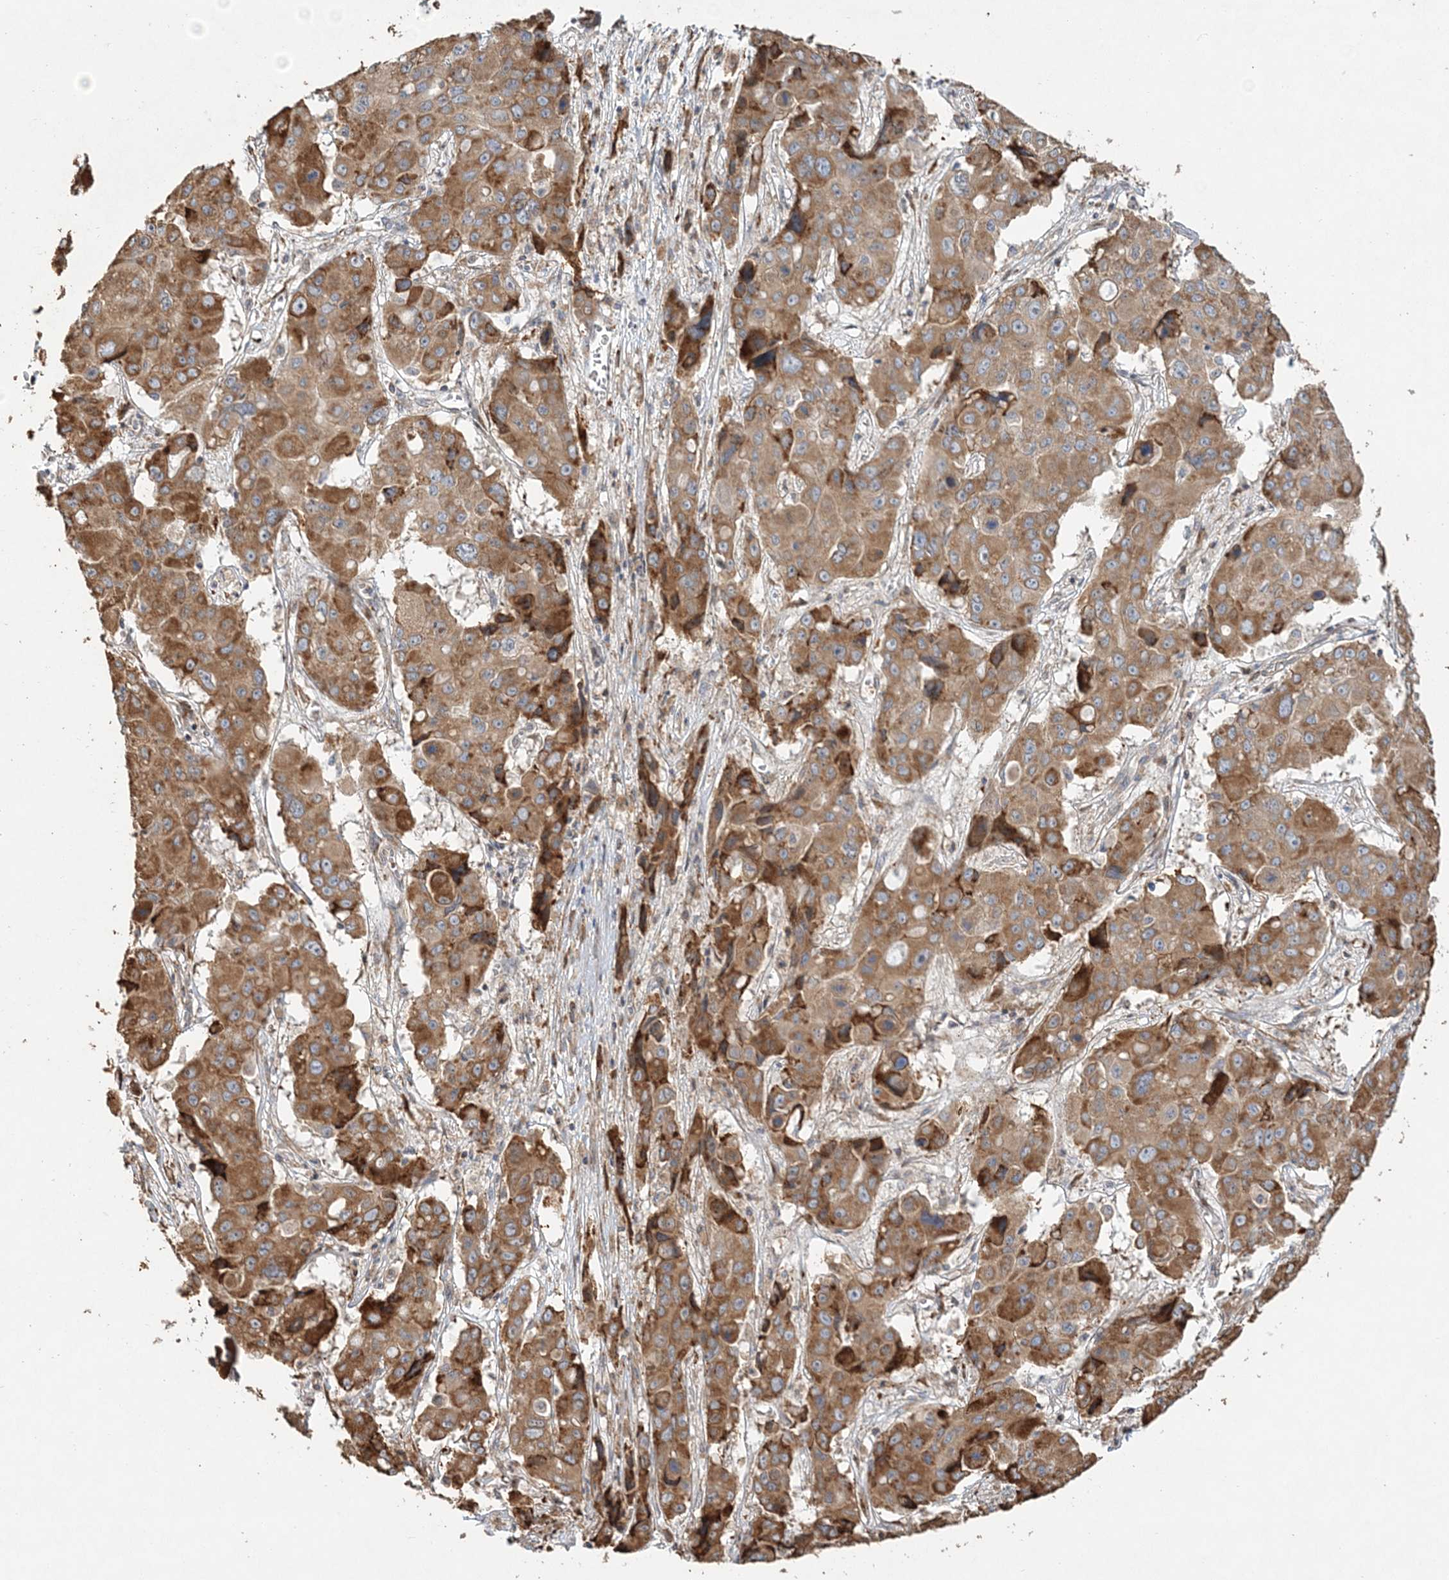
{"staining": {"intensity": "moderate", "quantity": ">75%", "location": "cytoplasmic/membranous"}, "tissue": "liver cancer", "cell_type": "Tumor cells", "image_type": "cancer", "snomed": [{"axis": "morphology", "description": "Cholangiocarcinoma"}, {"axis": "topography", "description": "Liver"}], "caption": "Tumor cells exhibit medium levels of moderate cytoplasmic/membranous expression in approximately >75% of cells in human liver cancer (cholangiocarcinoma). The staining is performed using DAB brown chromogen to label protein expression. The nuclei are counter-stained blue using hematoxylin.", "gene": "ZFYVE16", "patient": {"sex": "male", "age": 67}}